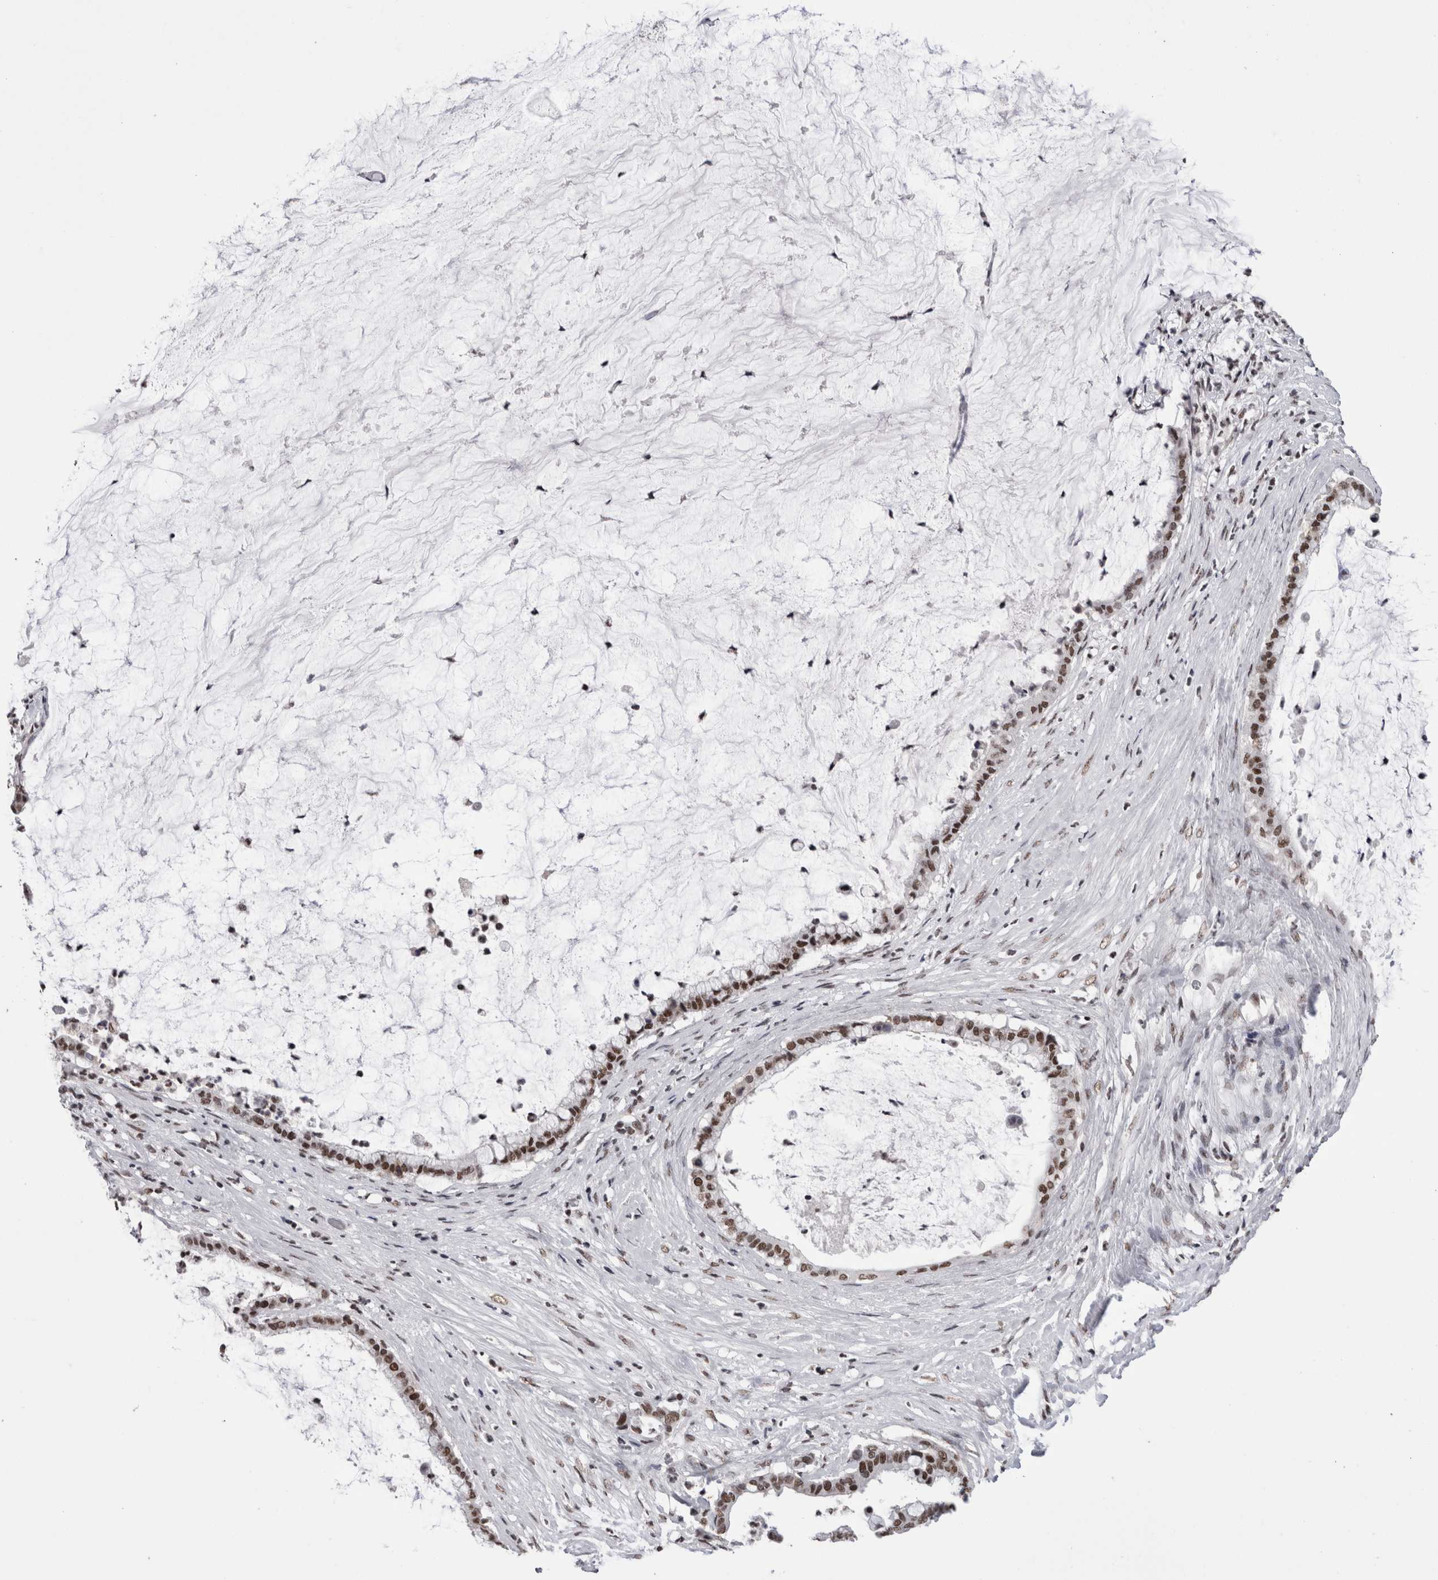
{"staining": {"intensity": "moderate", "quantity": ">75%", "location": "nuclear"}, "tissue": "pancreatic cancer", "cell_type": "Tumor cells", "image_type": "cancer", "snomed": [{"axis": "morphology", "description": "Adenocarcinoma, NOS"}, {"axis": "topography", "description": "Pancreas"}], "caption": "High-magnification brightfield microscopy of pancreatic adenocarcinoma stained with DAB (brown) and counterstained with hematoxylin (blue). tumor cells exhibit moderate nuclear staining is identified in approximately>75% of cells.", "gene": "SMC1A", "patient": {"sex": "male", "age": 41}}